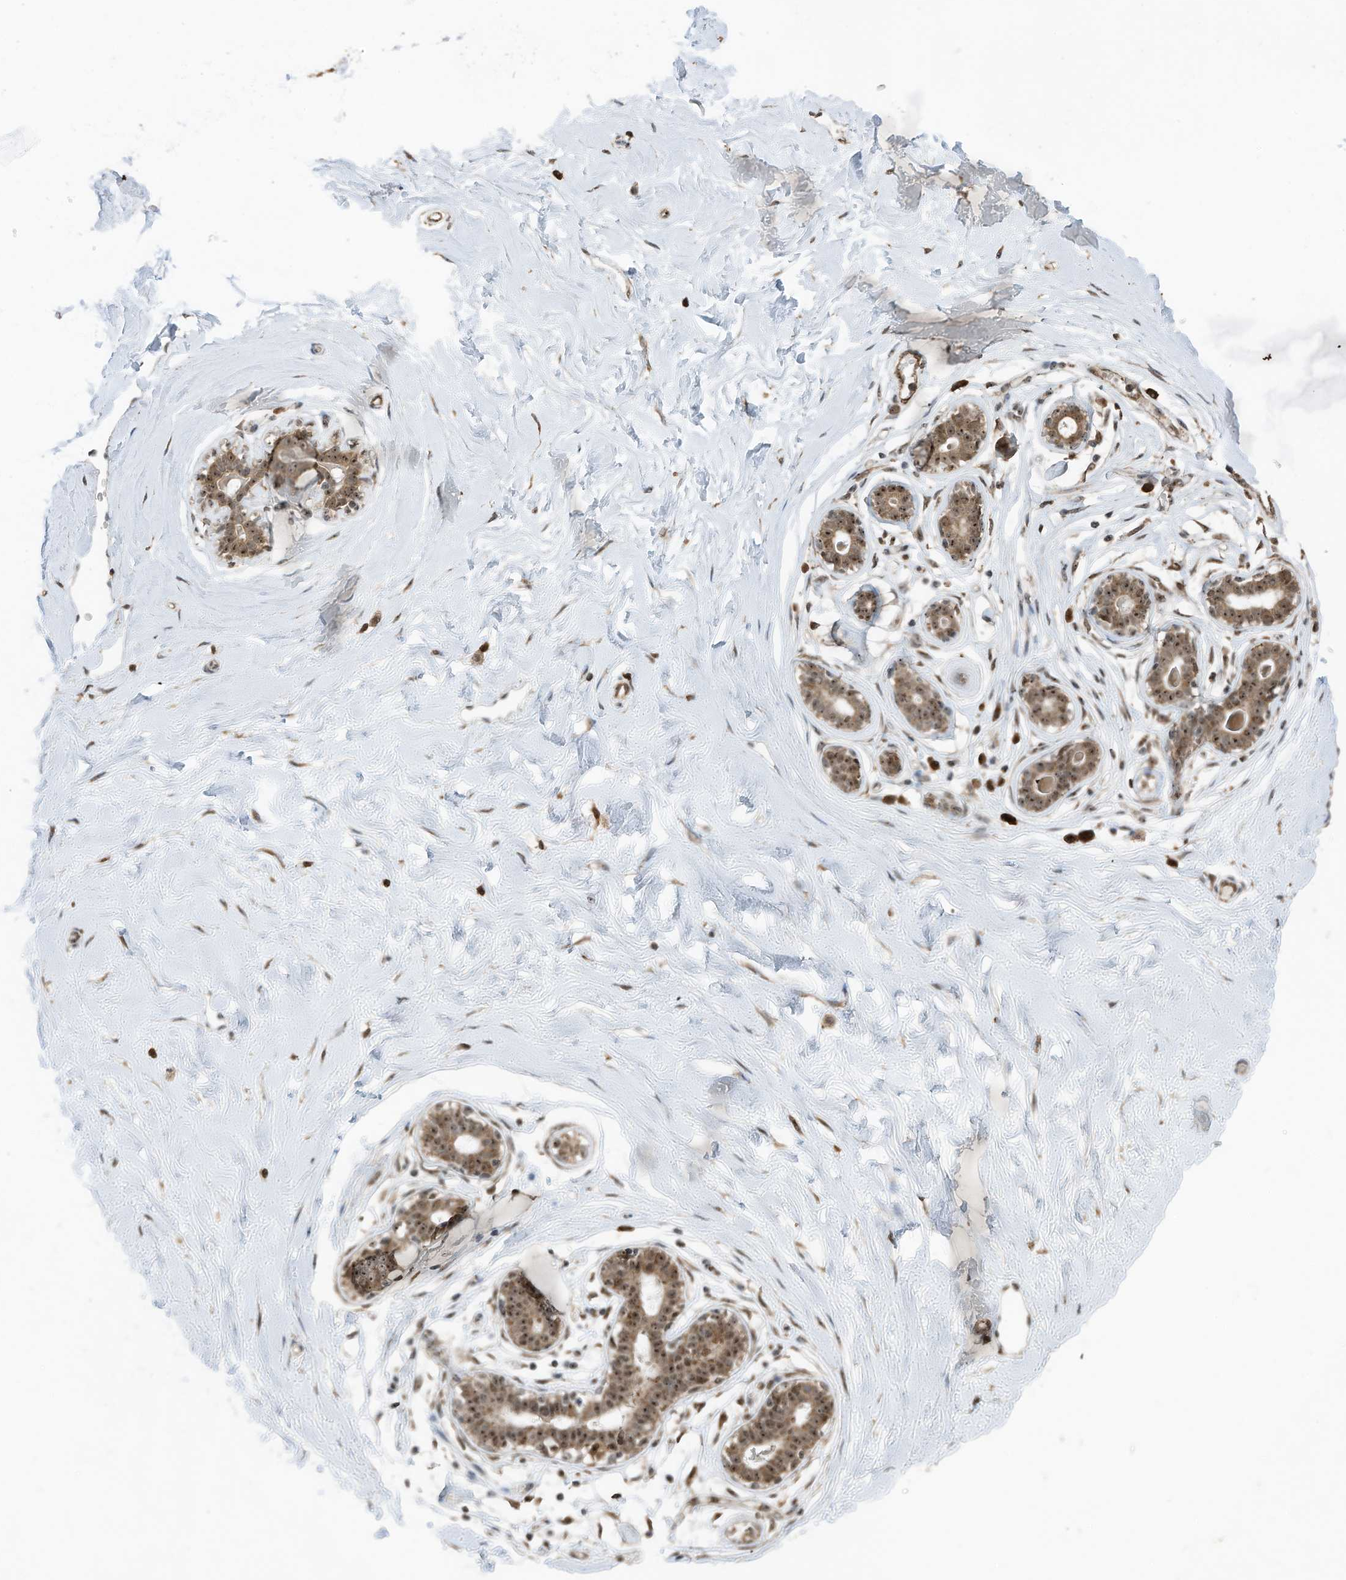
{"staining": {"intensity": "moderate", "quantity": ">75%", "location": "cytoplasmic/membranous,nuclear"}, "tissue": "breast", "cell_type": "Adipocytes", "image_type": "normal", "snomed": [{"axis": "morphology", "description": "Normal tissue, NOS"}, {"axis": "morphology", "description": "Adenoma, NOS"}, {"axis": "topography", "description": "Breast"}], "caption": "Immunohistochemical staining of benign breast exhibits moderate cytoplasmic/membranous,nuclear protein expression in about >75% of adipocytes.", "gene": "ERLEC1", "patient": {"sex": "female", "age": 23}}